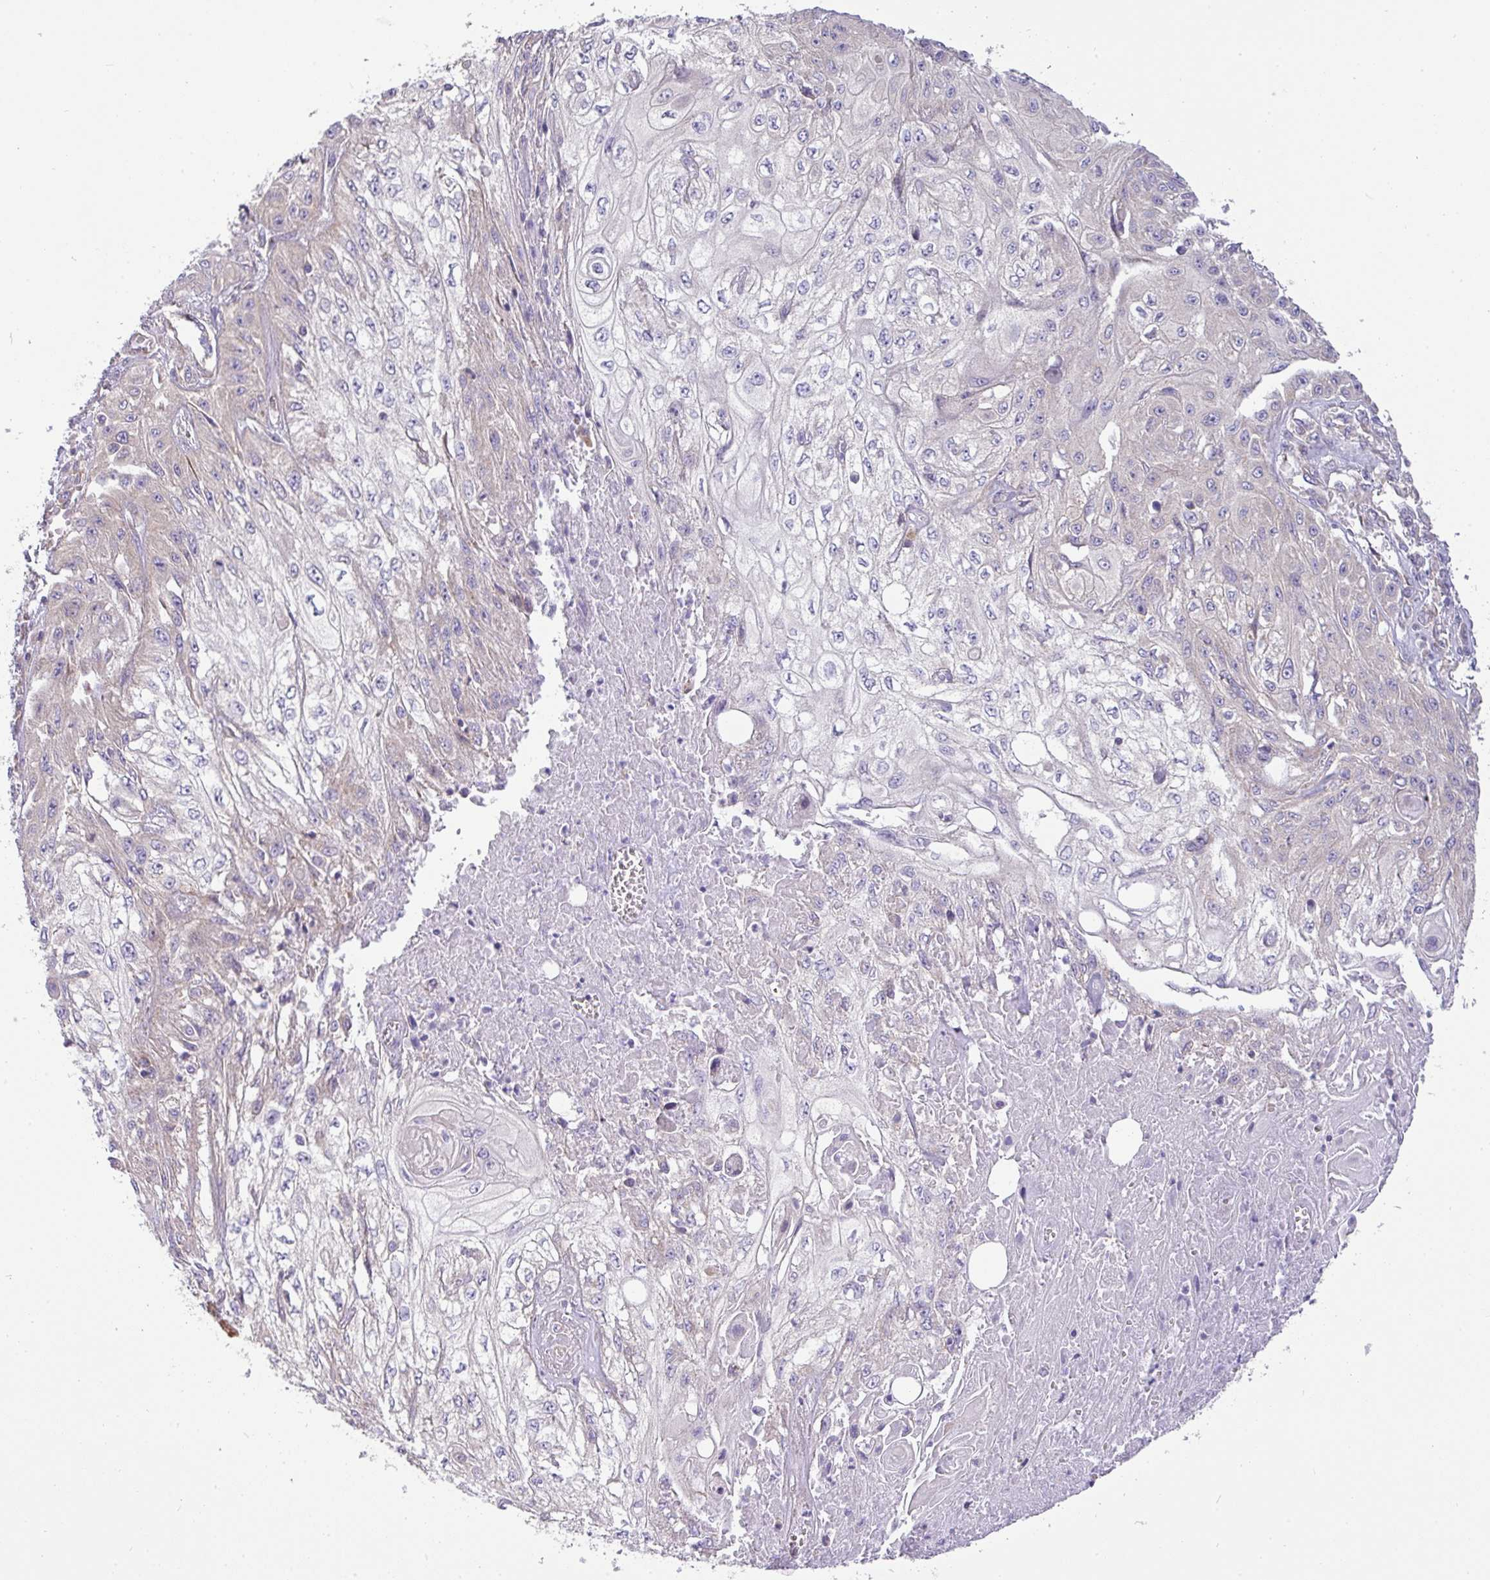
{"staining": {"intensity": "negative", "quantity": "none", "location": "none"}, "tissue": "skin cancer", "cell_type": "Tumor cells", "image_type": "cancer", "snomed": [{"axis": "morphology", "description": "Squamous cell carcinoma, NOS"}, {"axis": "morphology", "description": "Squamous cell carcinoma, metastatic, NOS"}, {"axis": "topography", "description": "Skin"}, {"axis": "topography", "description": "Lymph node"}], "caption": "Tumor cells show no significant staining in skin cancer.", "gene": "ZNF211", "patient": {"sex": "male", "age": 75}}